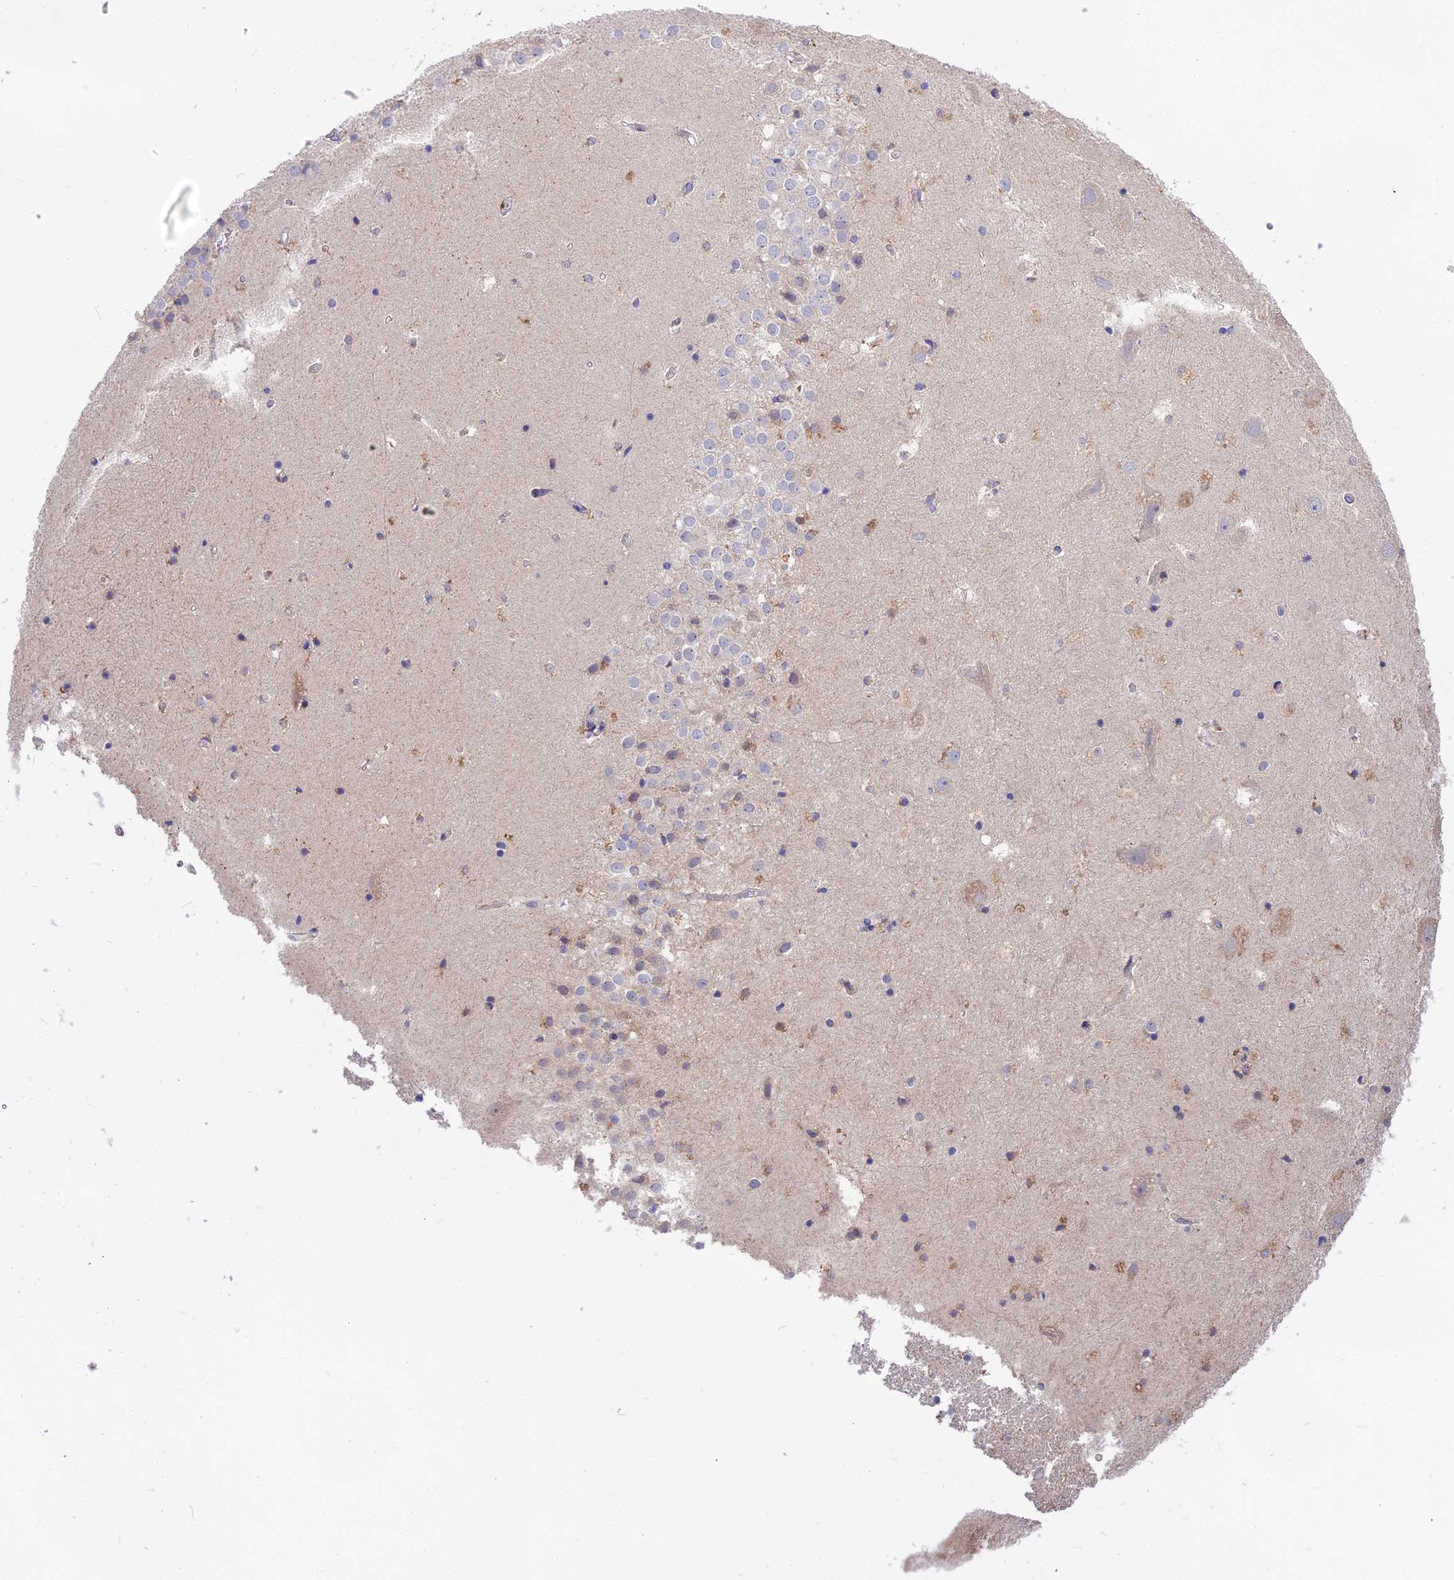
{"staining": {"intensity": "negative", "quantity": "none", "location": "none"}, "tissue": "hippocampus", "cell_type": "Glial cells", "image_type": "normal", "snomed": [{"axis": "morphology", "description": "Normal tissue, NOS"}, {"axis": "topography", "description": "Hippocampus"}], "caption": "Immunohistochemical staining of unremarkable hippocampus demonstrates no significant expression in glial cells. The staining was performed using DAB (3,3'-diaminobenzidine) to visualize the protein expression in brown, while the nuclei were stained in blue with hematoxylin (Magnification: 20x).", "gene": "NUDT8", "patient": {"sex": "female", "age": 52}}